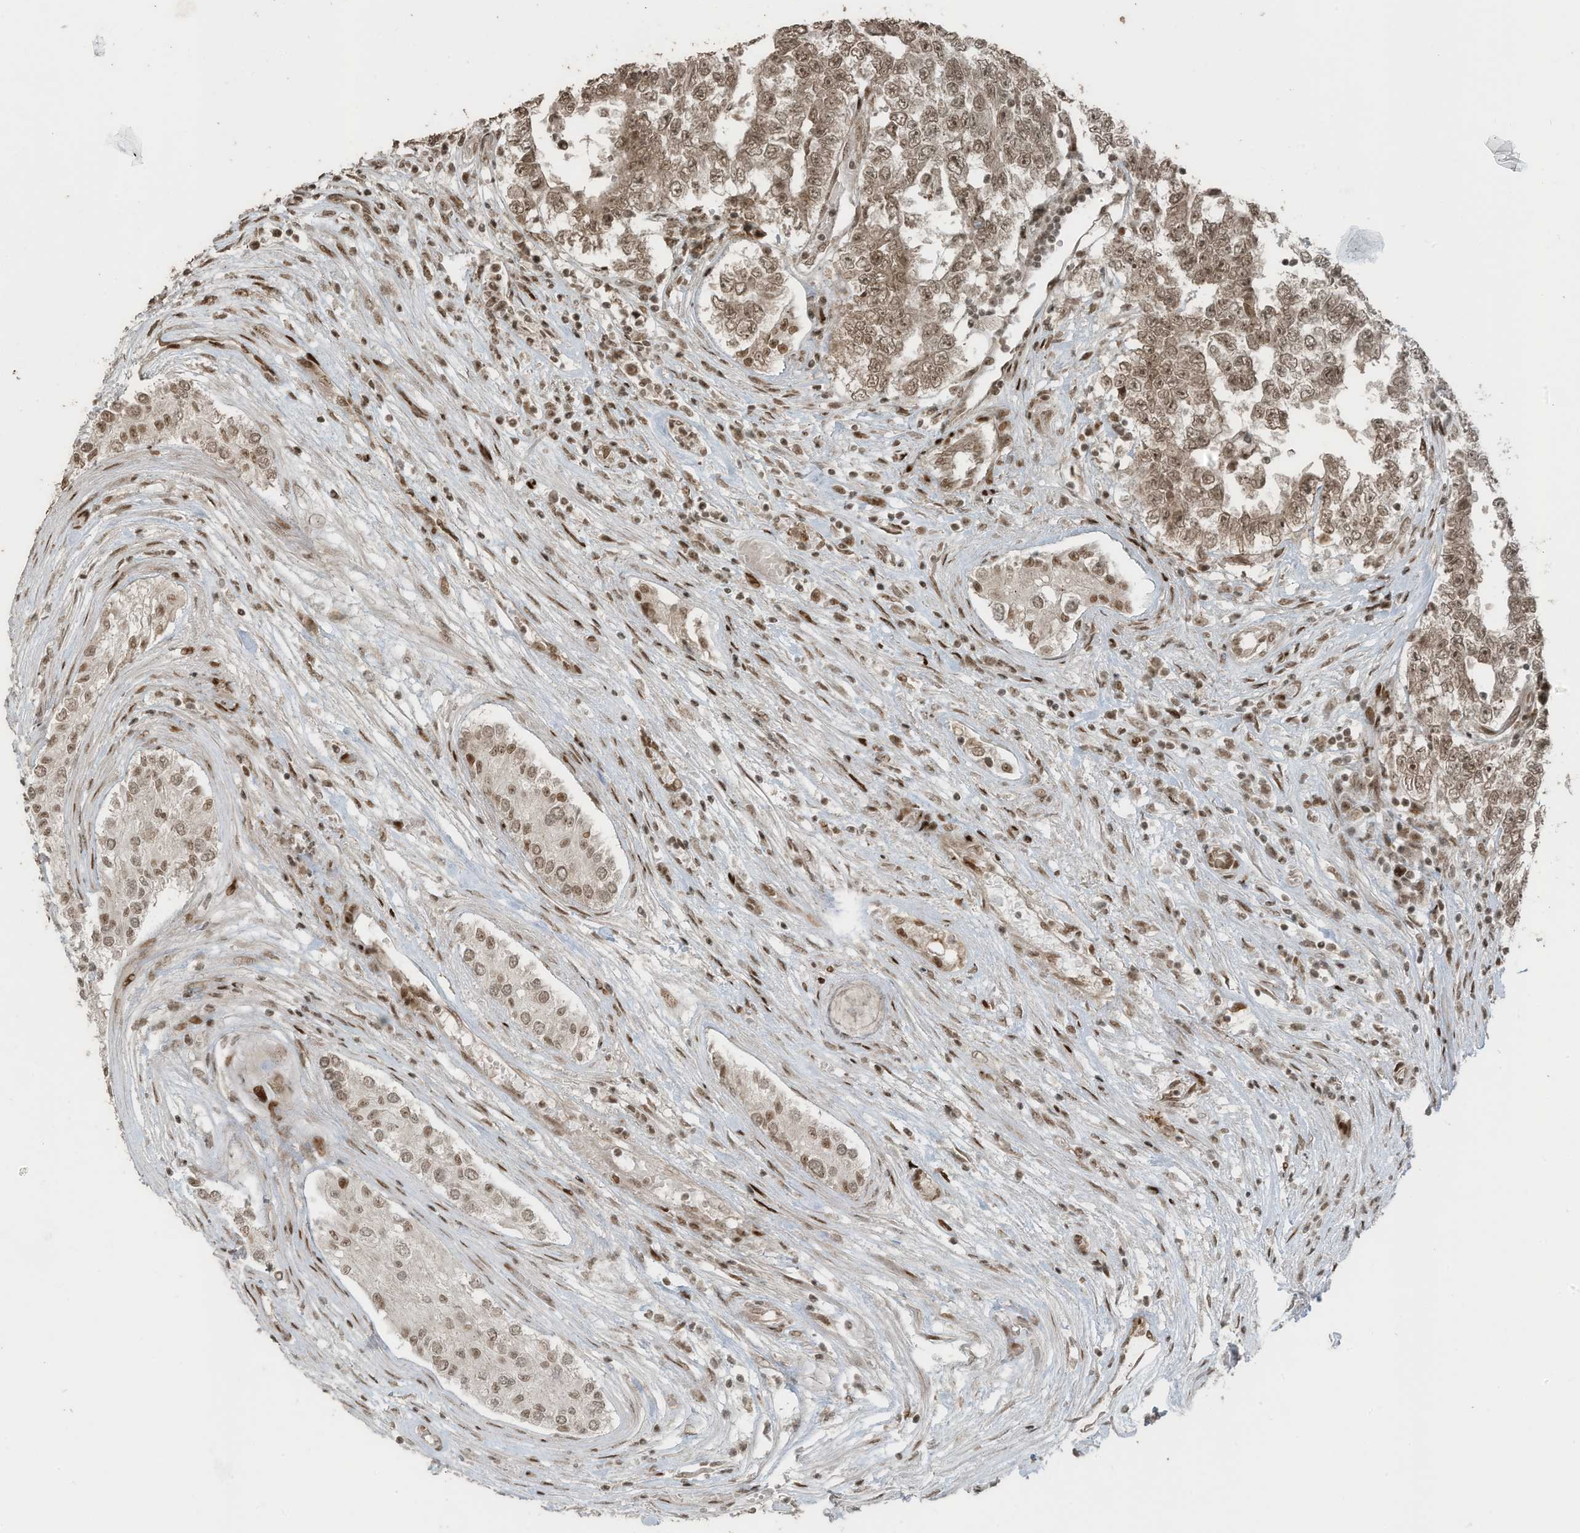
{"staining": {"intensity": "moderate", "quantity": ">75%", "location": "nuclear"}, "tissue": "testis cancer", "cell_type": "Tumor cells", "image_type": "cancer", "snomed": [{"axis": "morphology", "description": "Carcinoma, Embryonal, NOS"}, {"axis": "topography", "description": "Testis"}], "caption": "High-power microscopy captured an immunohistochemistry histopathology image of testis embryonal carcinoma, revealing moderate nuclear staining in about >75% of tumor cells.", "gene": "PCNP", "patient": {"sex": "male", "age": 25}}